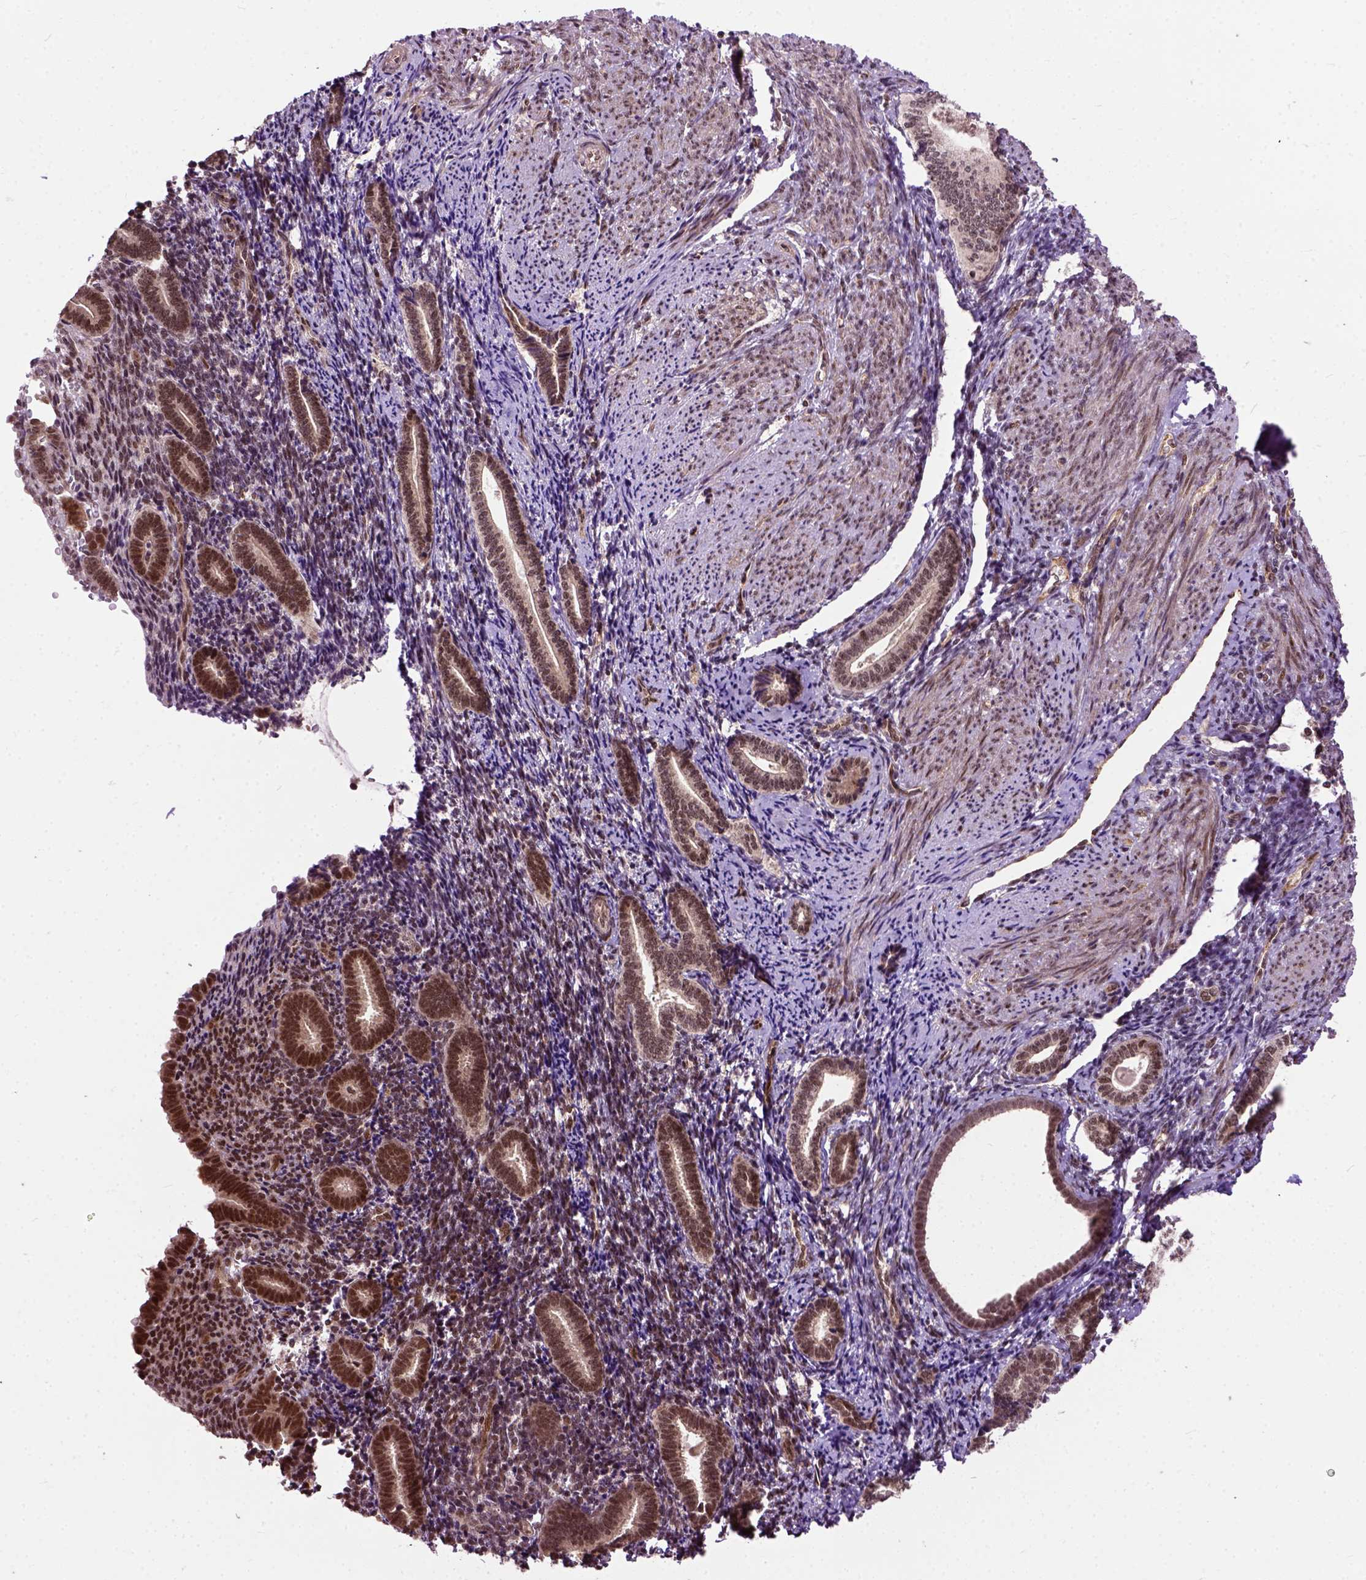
{"staining": {"intensity": "strong", "quantity": "25%-75%", "location": "nuclear"}, "tissue": "endometrium", "cell_type": "Cells in endometrial stroma", "image_type": "normal", "snomed": [{"axis": "morphology", "description": "Normal tissue, NOS"}, {"axis": "topography", "description": "Endometrium"}], "caption": "A high amount of strong nuclear positivity is identified in about 25%-75% of cells in endometrial stroma in benign endometrium.", "gene": "ZNF630", "patient": {"sex": "female", "age": 57}}